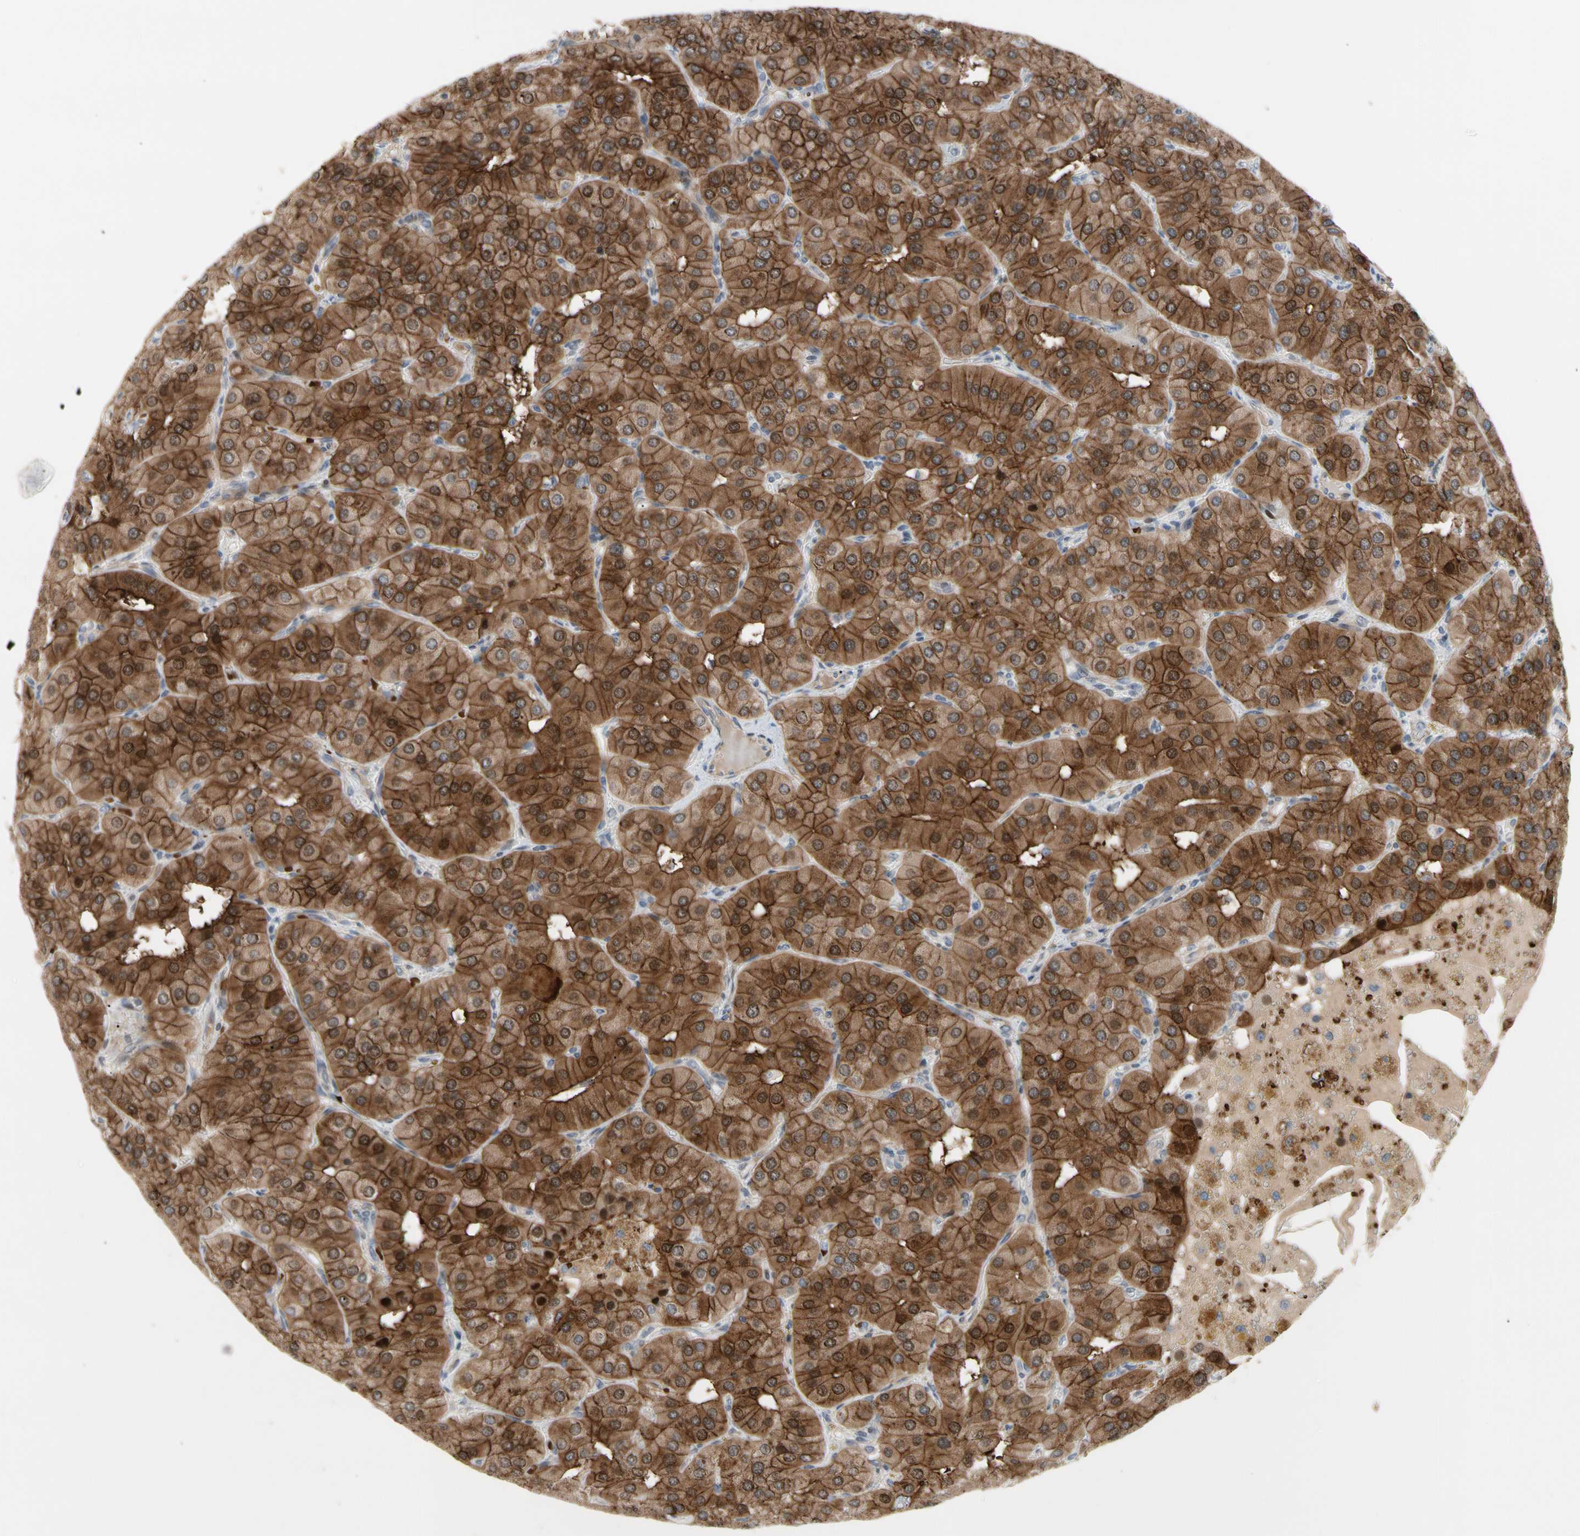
{"staining": {"intensity": "strong", "quantity": ">75%", "location": "cytoplasmic/membranous,nuclear"}, "tissue": "parathyroid gland", "cell_type": "Glandular cells", "image_type": "normal", "snomed": [{"axis": "morphology", "description": "Normal tissue, NOS"}, {"axis": "morphology", "description": "Adenoma, NOS"}, {"axis": "topography", "description": "Parathyroid gland"}], "caption": "Protein staining displays strong cytoplasmic/membranous,nuclear expression in approximately >75% of glandular cells in benign parathyroid gland.", "gene": "HMGCR", "patient": {"sex": "female", "age": 86}}